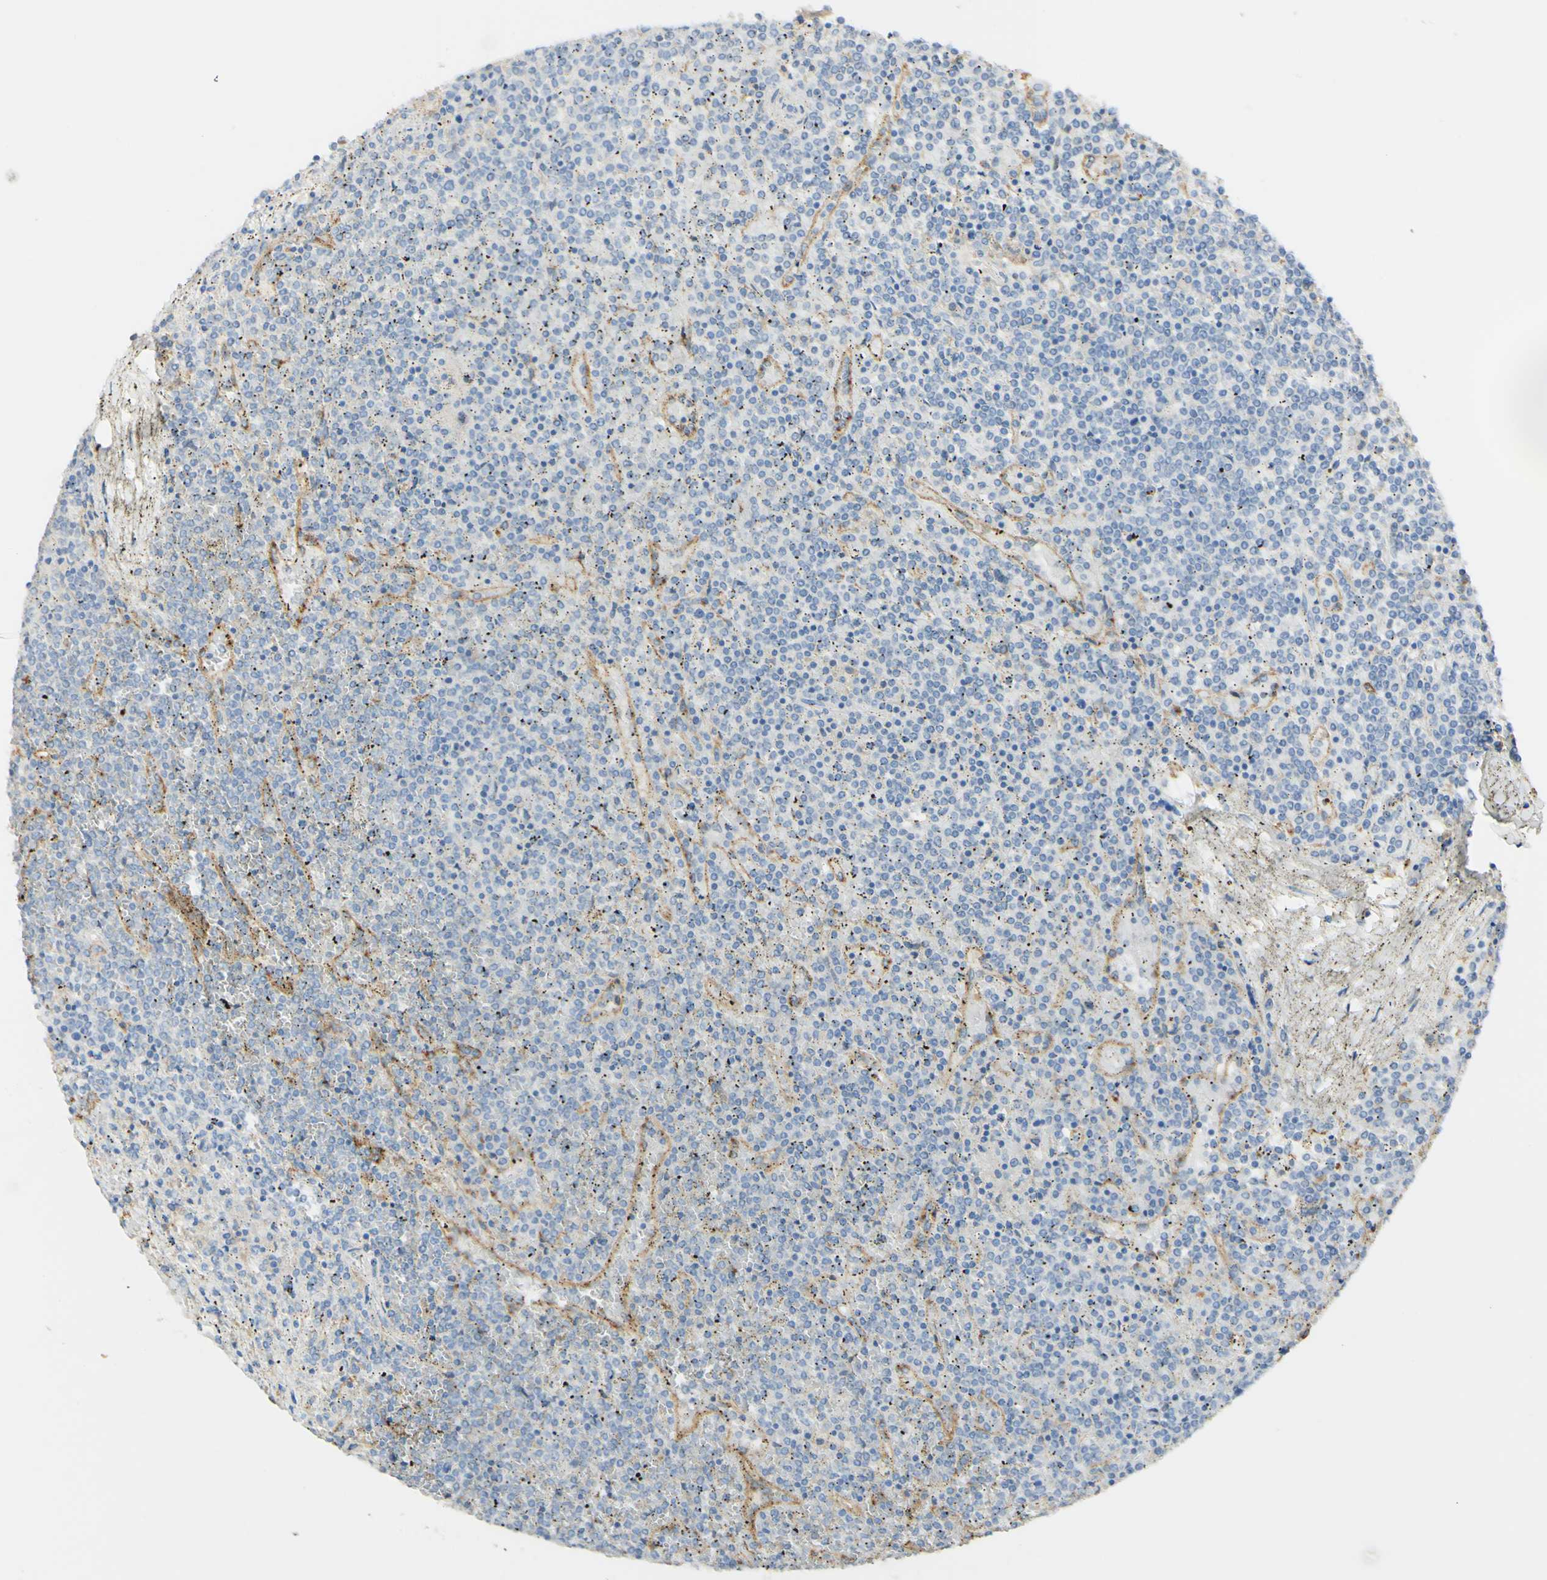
{"staining": {"intensity": "weak", "quantity": "<25%", "location": "cytoplasmic/membranous"}, "tissue": "lymphoma", "cell_type": "Tumor cells", "image_type": "cancer", "snomed": [{"axis": "morphology", "description": "Malignant lymphoma, non-Hodgkin's type, Low grade"}, {"axis": "topography", "description": "Spleen"}], "caption": "This is a histopathology image of immunohistochemistry staining of lymphoma, which shows no staining in tumor cells.", "gene": "FCGRT", "patient": {"sex": "female", "age": 19}}